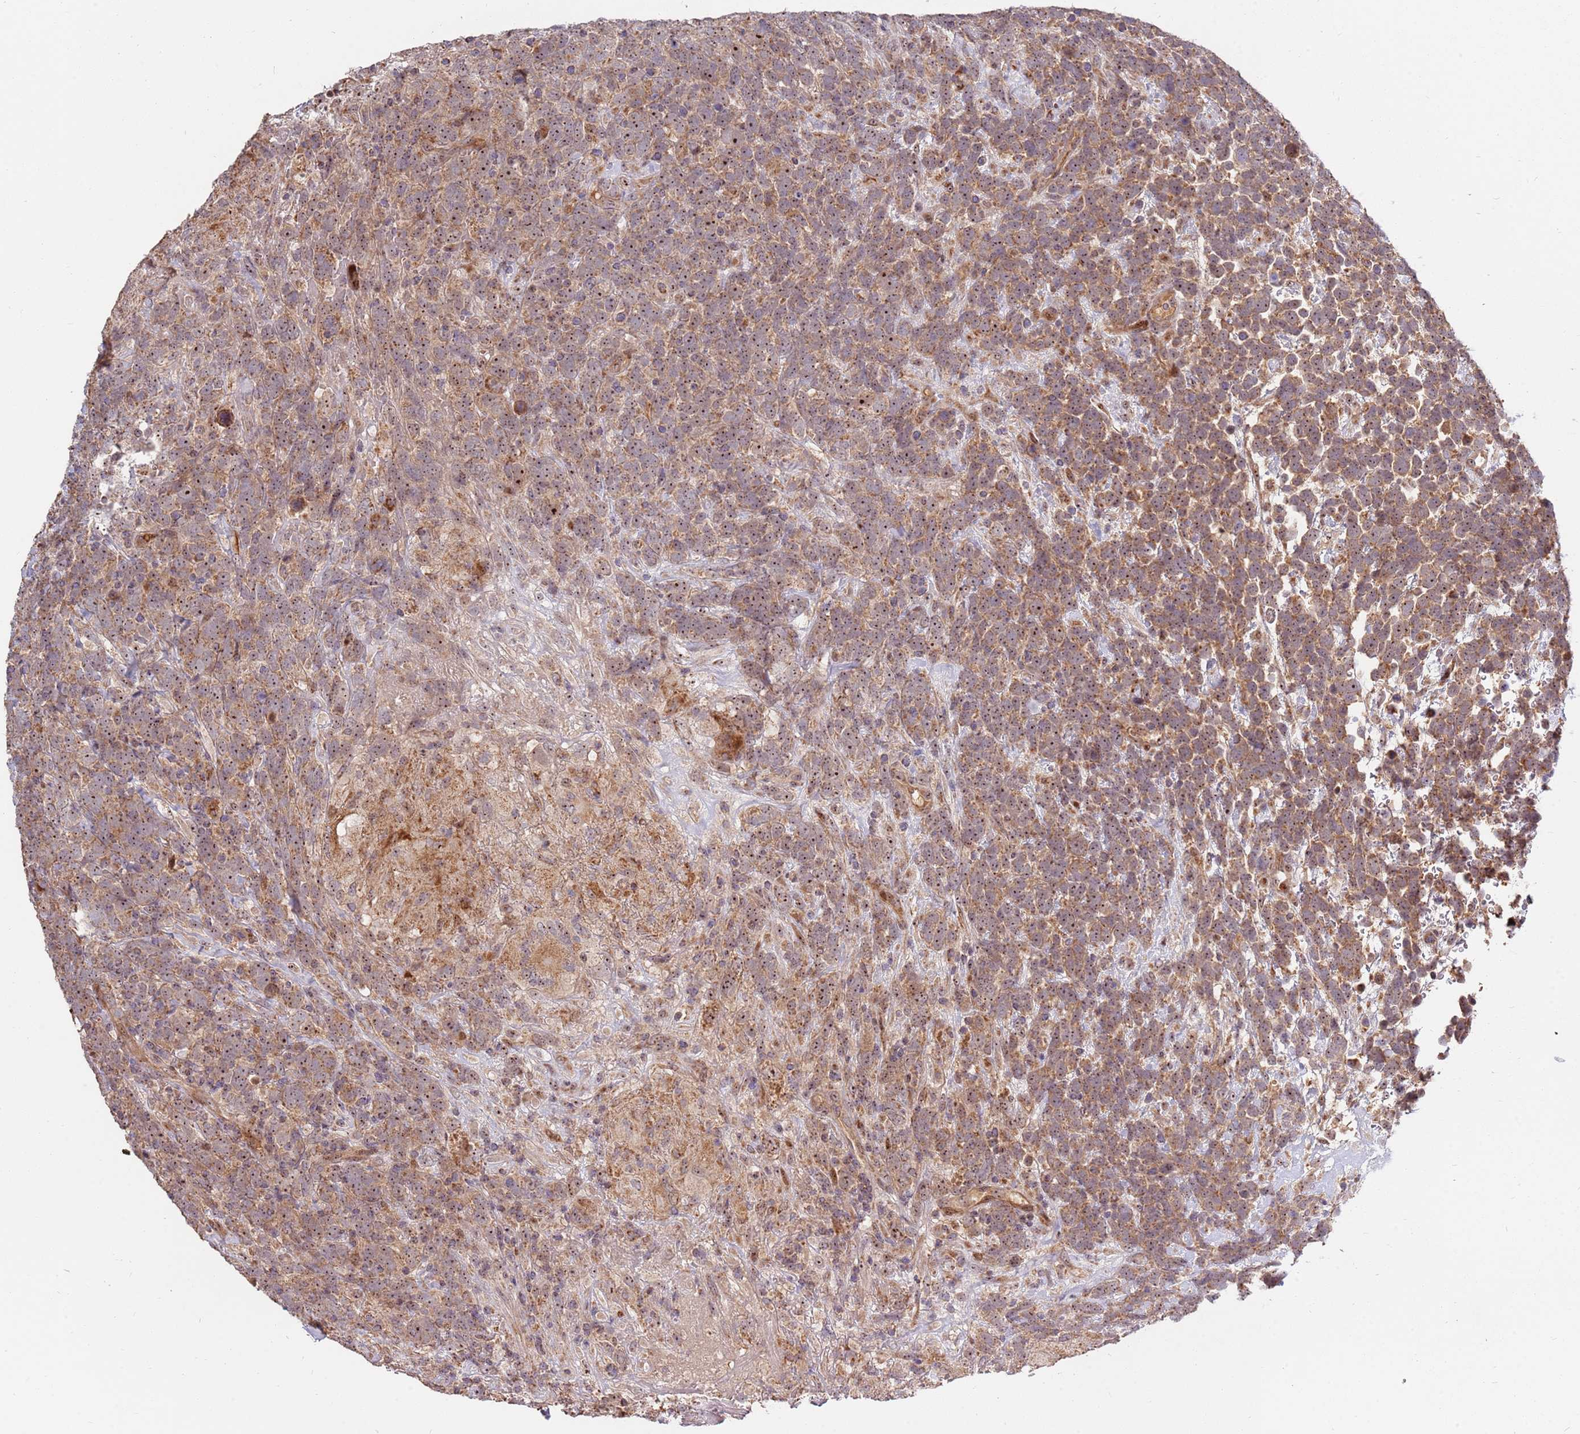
{"staining": {"intensity": "moderate", "quantity": ">75%", "location": "cytoplasmic/membranous,nuclear"}, "tissue": "urothelial cancer", "cell_type": "Tumor cells", "image_type": "cancer", "snomed": [{"axis": "morphology", "description": "Urothelial carcinoma, High grade"}, {"axis": "topography", "description": "Urinary bladder"}], "caption": "This micrograph exhibits urothelial carcinoma (high-grade) stained with IHC to label a protein in brown. The cytoplasmic/membranous and nuclear of tumor cells show moderate positivity for the protein. Nuclei are counter-stained blue.", "gene": "KIF25", "patient": {"sex": "female", "age": 82}}